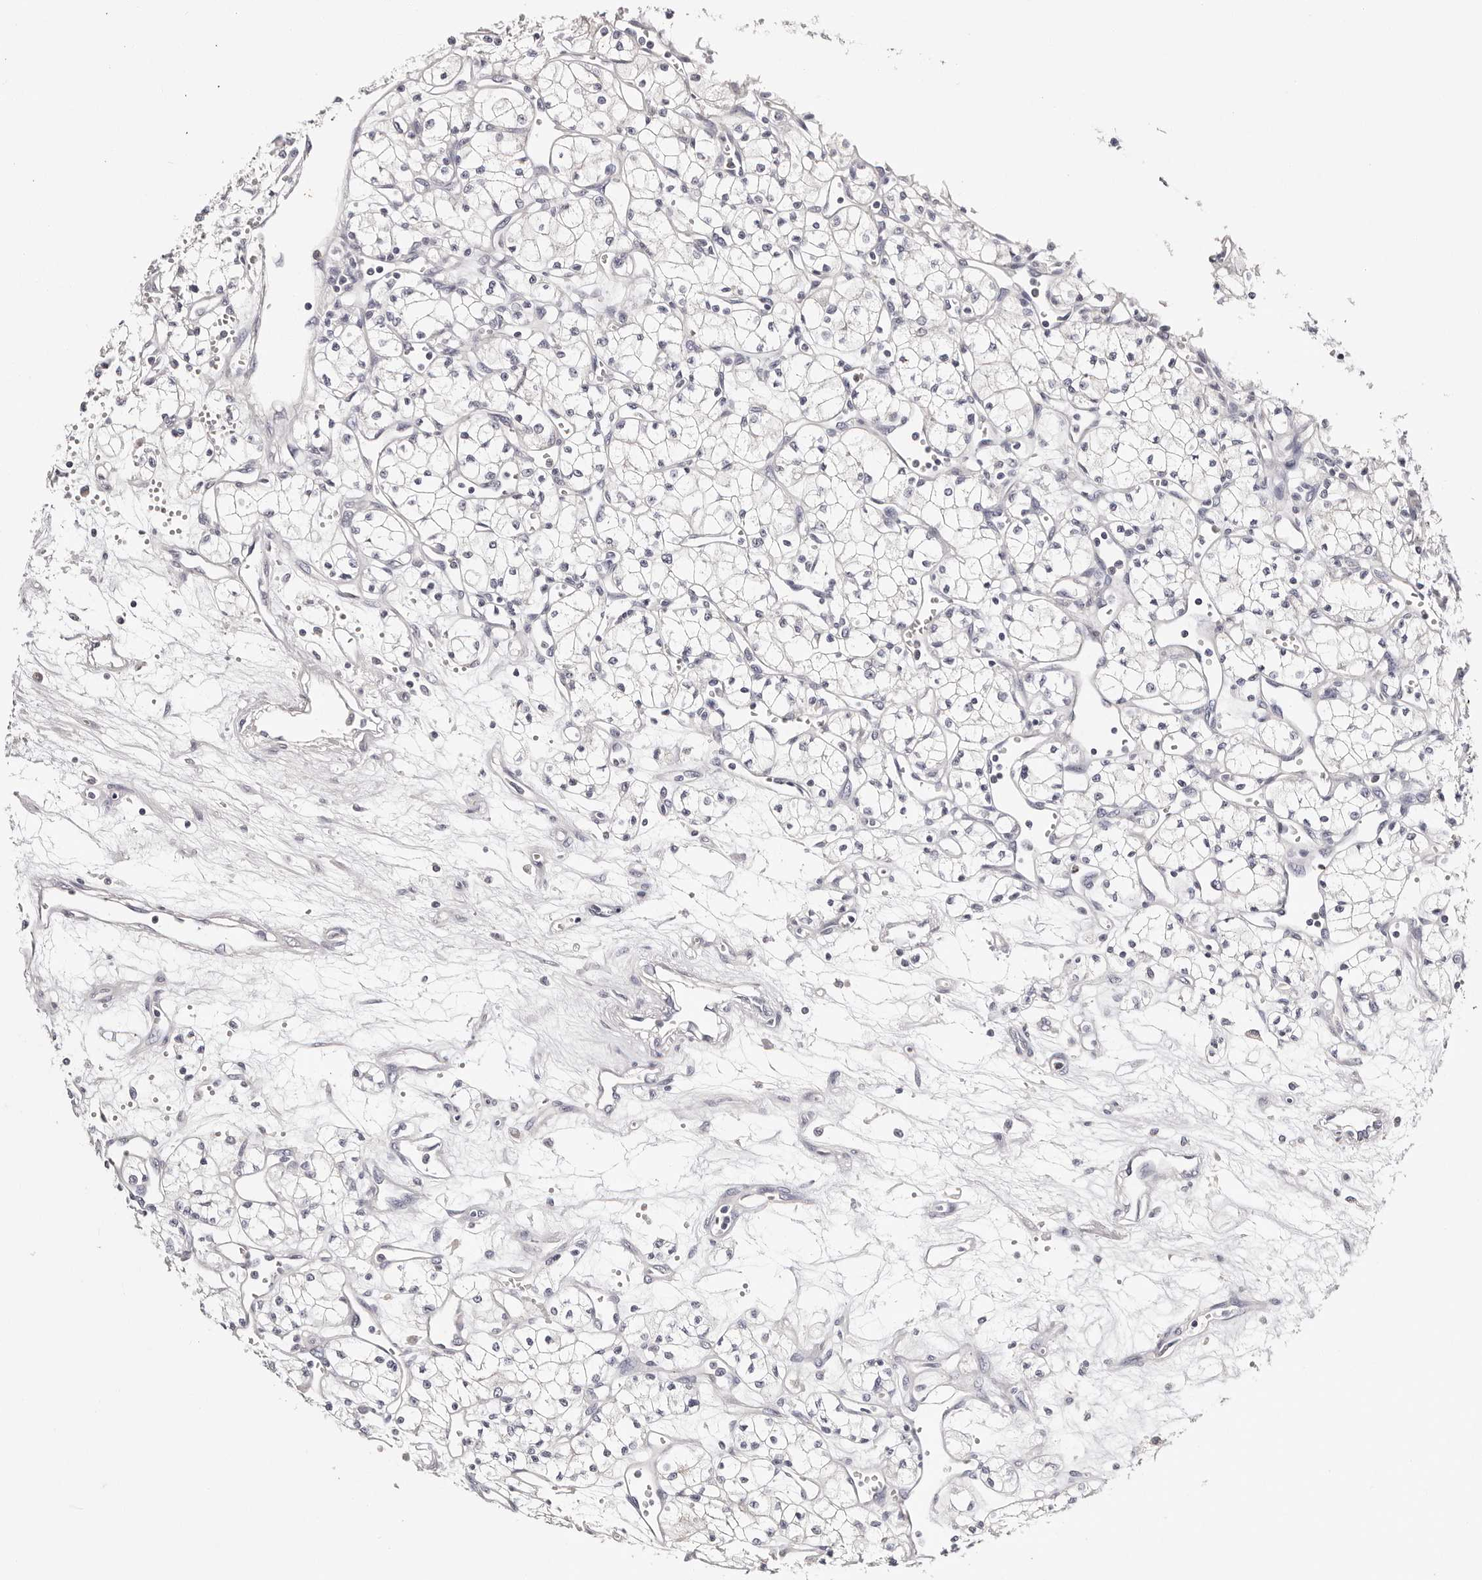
{"staining": {"intensity": "negative", "quantity": "none", "location": "none"}, "tissue": "renal cancer", "cell_type": "Tumor cells", "image_type": "cancer", "snomed": [{"axis": "morphology", "description": "Adenocarcinoma, NOS"}, {"axis": "topography", "description": "Kidney"}], "caption": "This is a image of IHC staining of renal cancer (adenocarcinoma), which shows no staining in tumor cells.", "gene": "ROM1", "patient": {"sex": "male", "age": 59}}